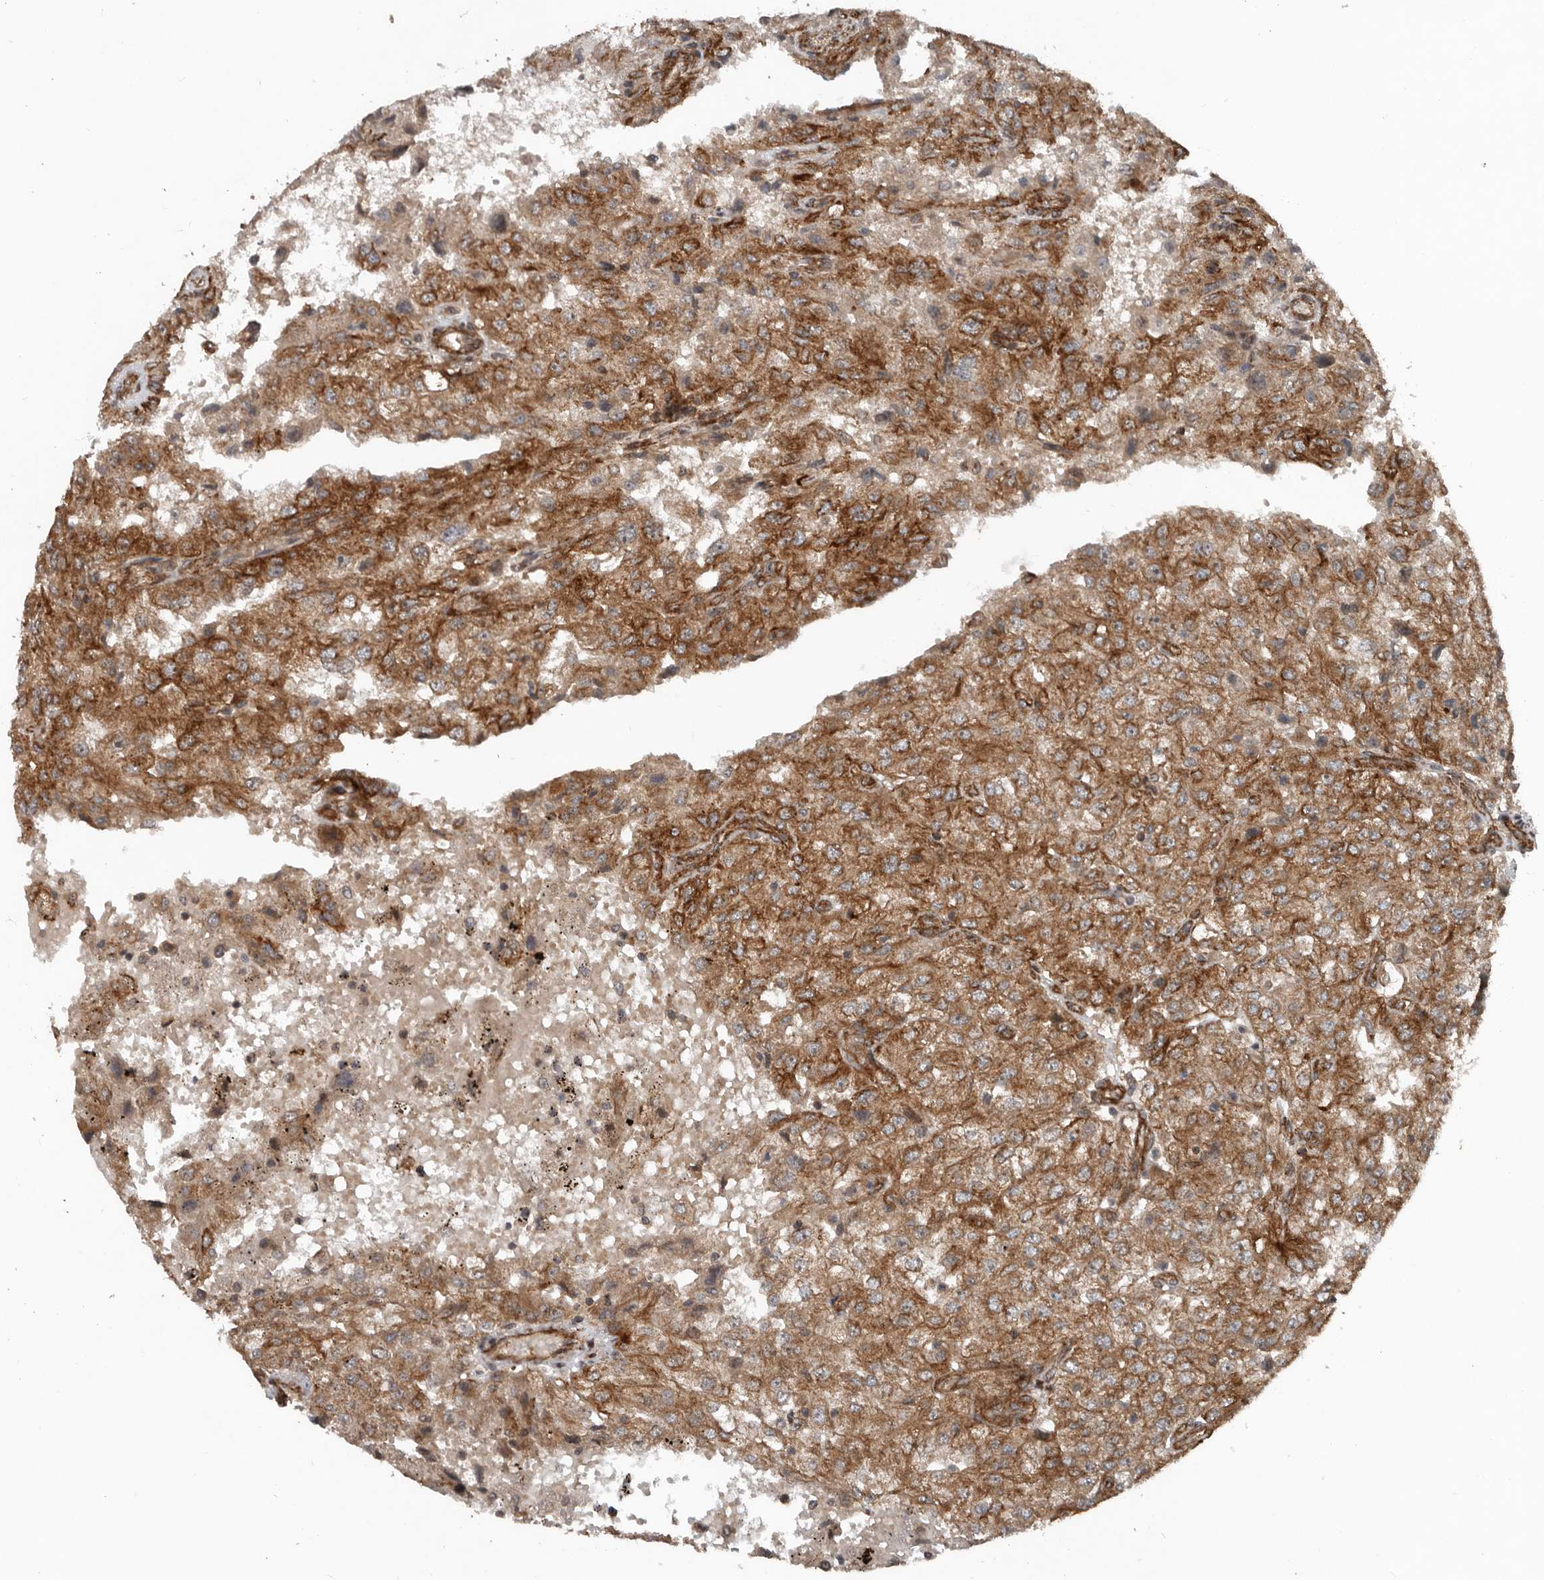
{"staining": {"intensity": "strong", "quantity": ">75%", "location": "cytoplasmic/membranous"}, "tissue": "renal cancer", "cell_type": "Tumor cells", "image_type": "cancer", "snomed": [{"axis": "morphology", "description": "Adenocarcinoma, NOS"}, {"axis": "topography", "description": "Kidney"}], "caption": "A histopathology image showing strong cytoplasmic/membranous expression in about >75% of tumor cells in renal cancer, as visualized by brown immunohistochemical staining.", "gene": "CCDC190", "patient": {"sex": "female", "age": 54}}